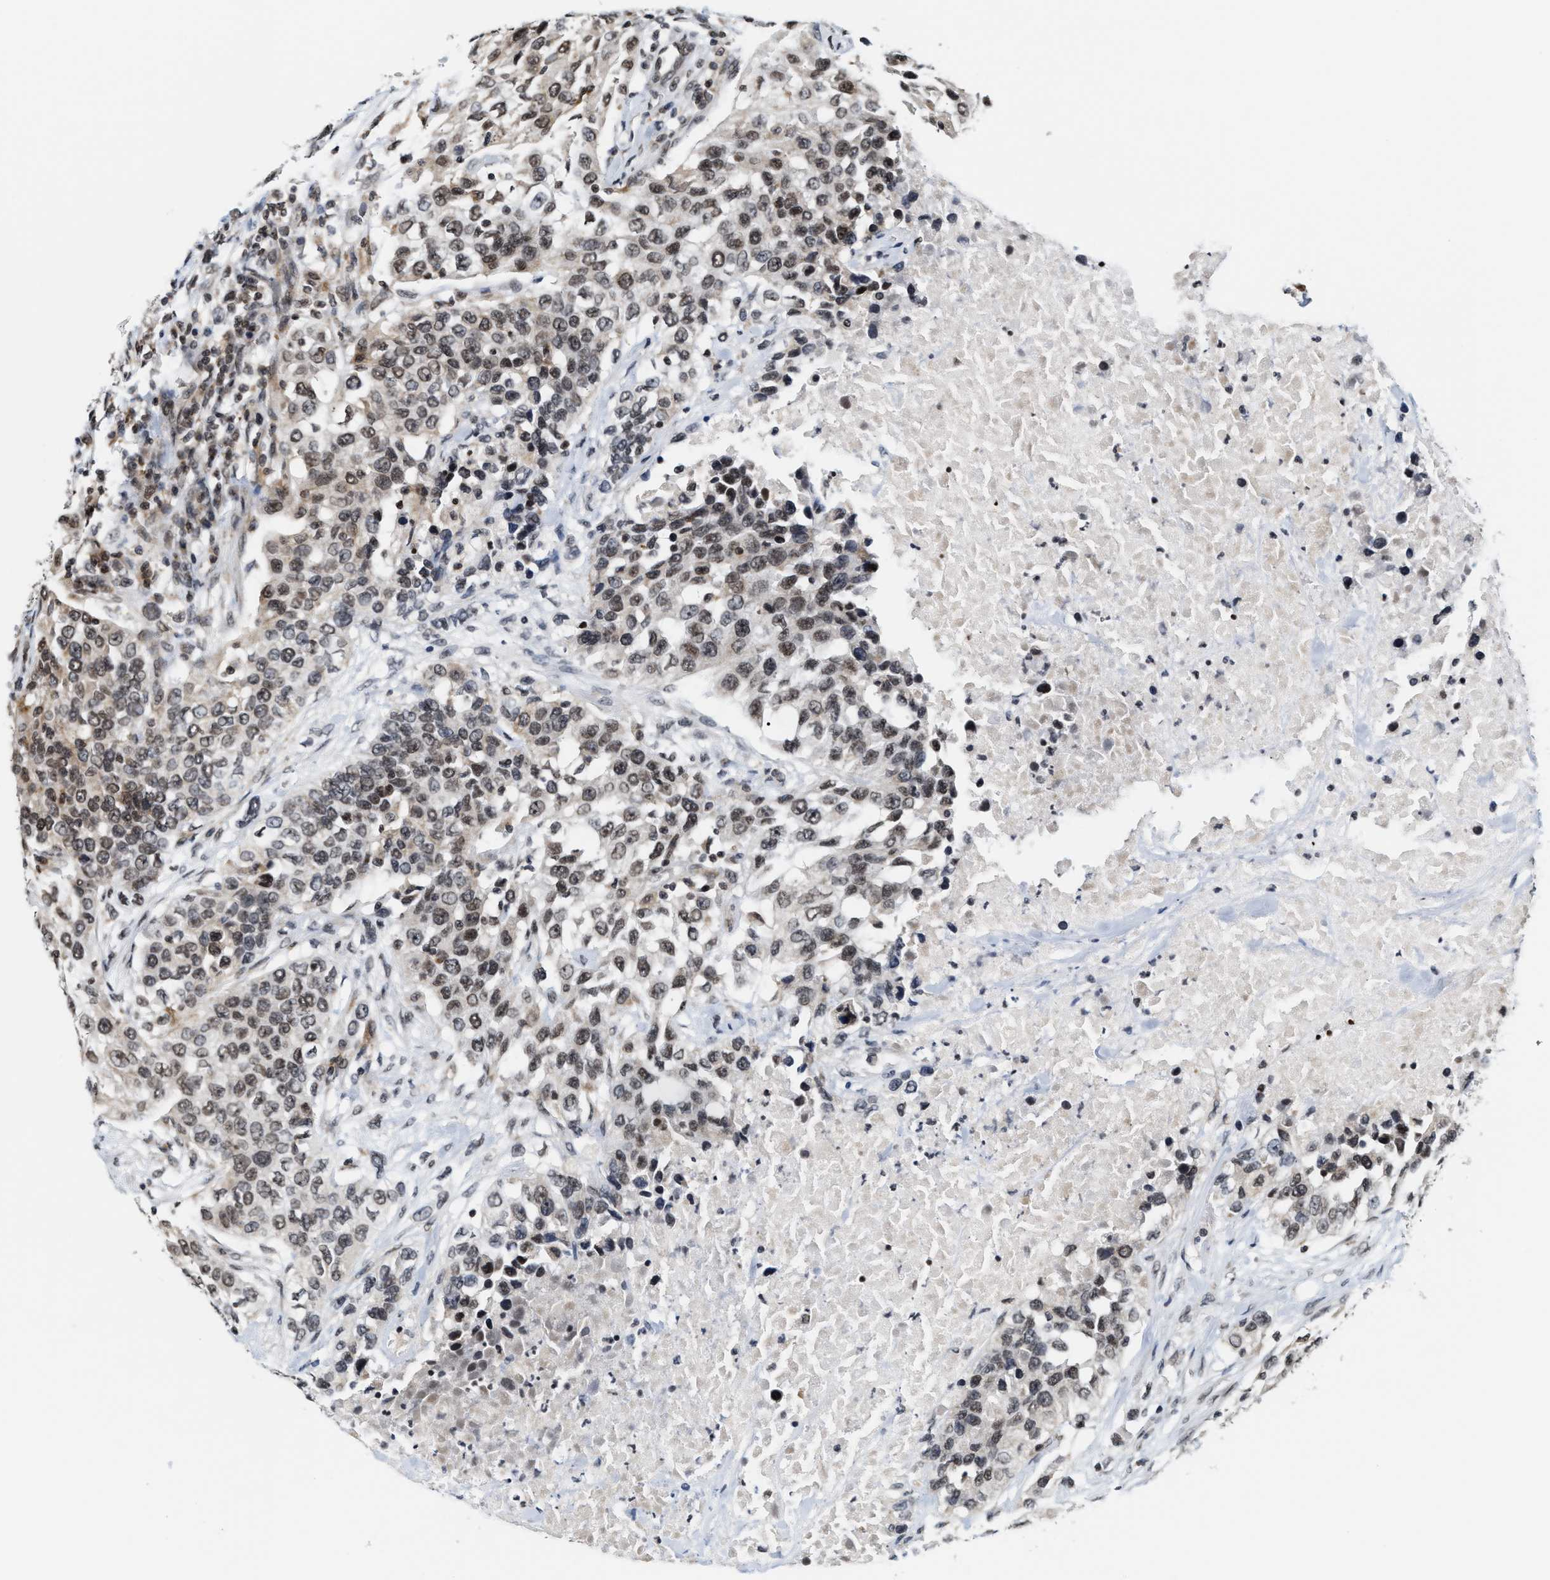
{"staining": {"intensity": "moderate", "quantity": ">75%", "location": "nuclear"}, "tissue": "urothelial cancer", "cell_type": "Tumor cells", "image_type": "cancer", "snomed": [{"axis": "morphology", "description": "Urothelial carcinoma, High grade"}, {"axis": "topography", "description": "Urinary bladder"}], "caption": "Brown immunohistochemical staining in human urothelial cancer displays moderate nuclear positivity in approximately >75% of tumor cells.", "gene": "ANKRD6", "patient": {"sex": "female", "age": 80}}